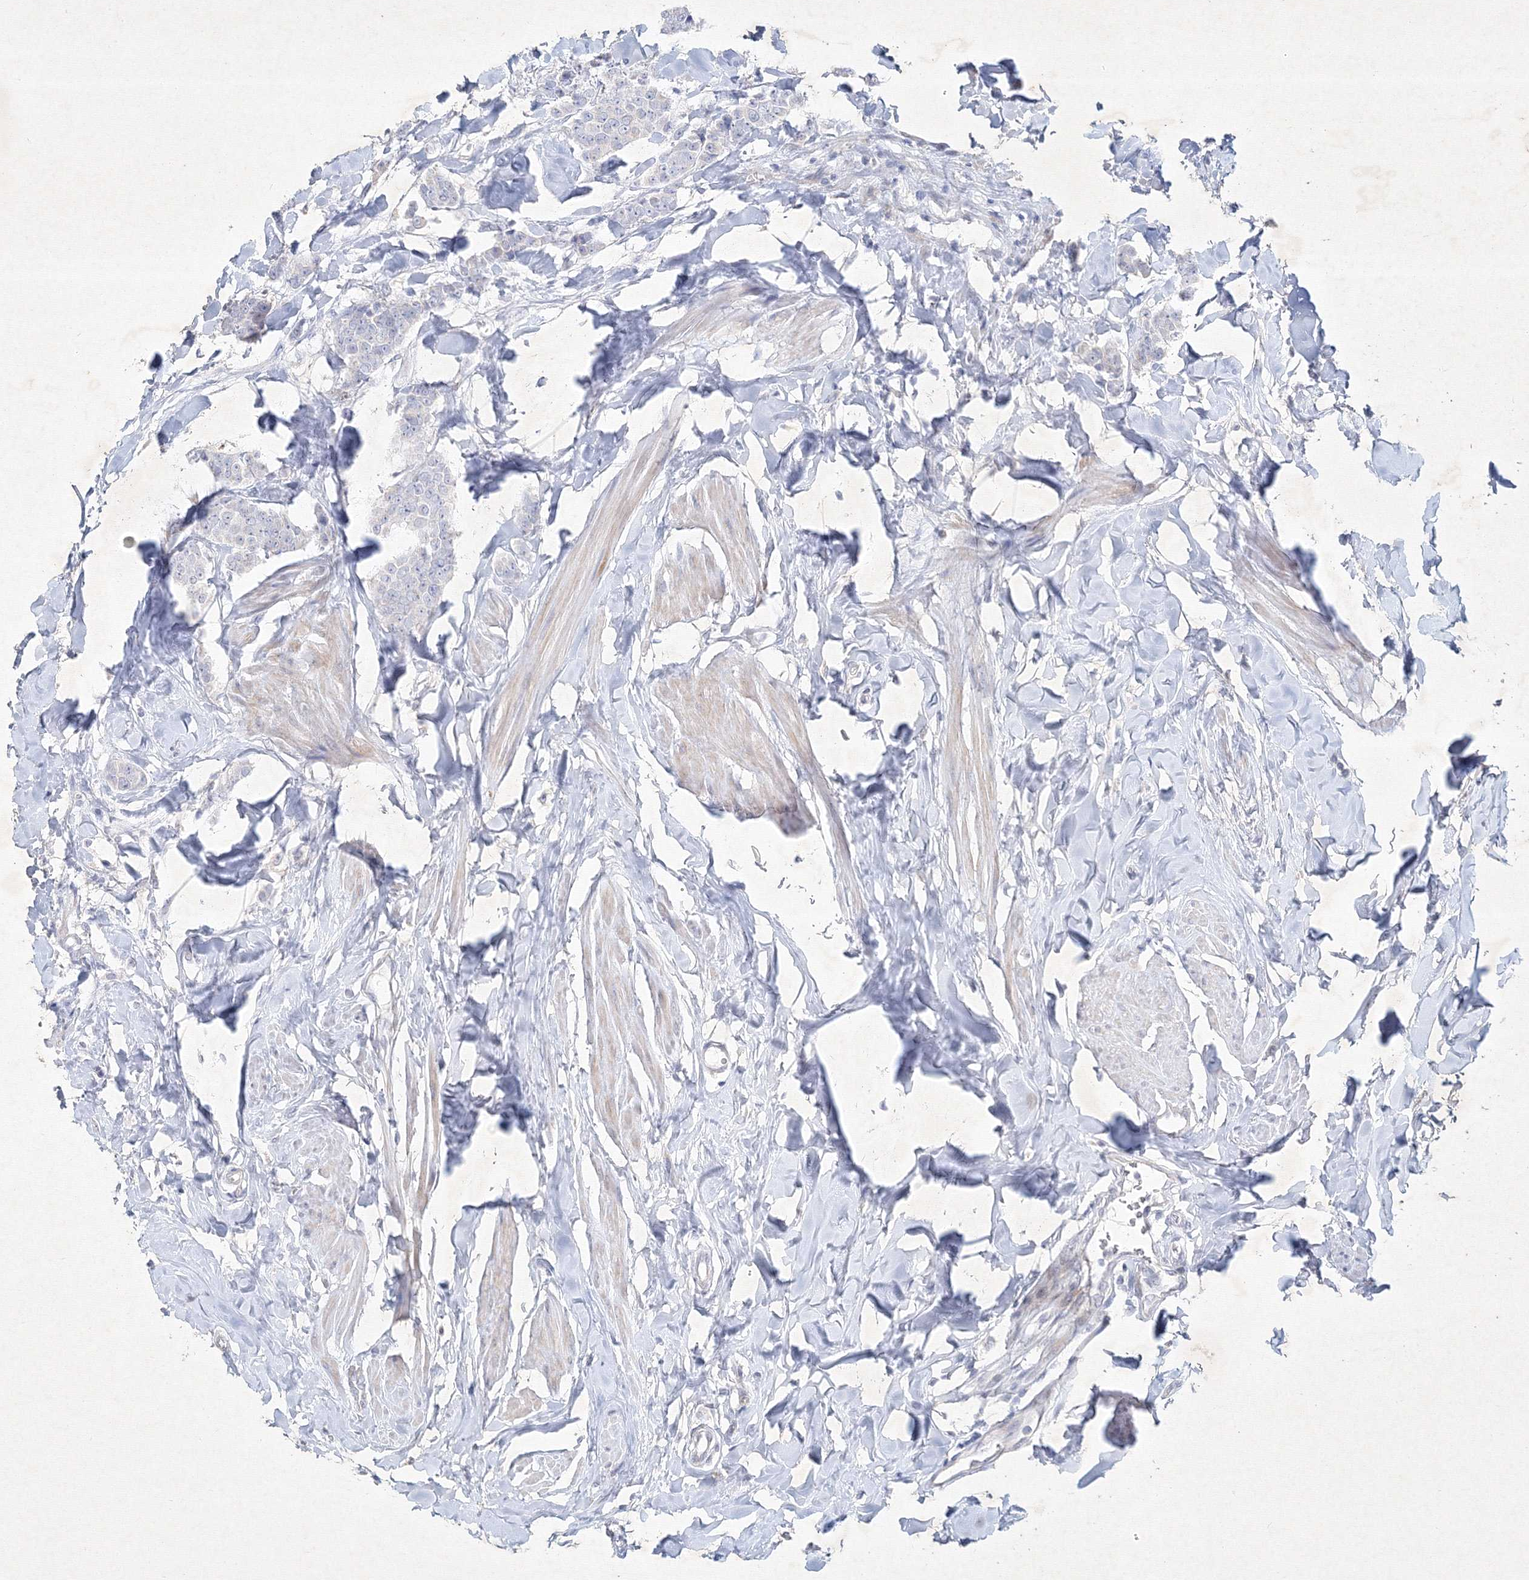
{"staining": {"intensity": "negative", "quantity": "none", "location": "none"}, "tissue": "breast cancer", "cell_type": "Tumor cells", "image_type": "cancer", "snomed": [{"axis": "morphology", "description": "Duct carcinoma"}, {"axis": "topography", "description": "Breast"}], "caption": "Protein analysis of breast cancer (infiltrating ductal carcinoma) displays no significant expression in tumor cells.", "gene": "CXXC4", "patient": {"sex": "female", "age": 40}}